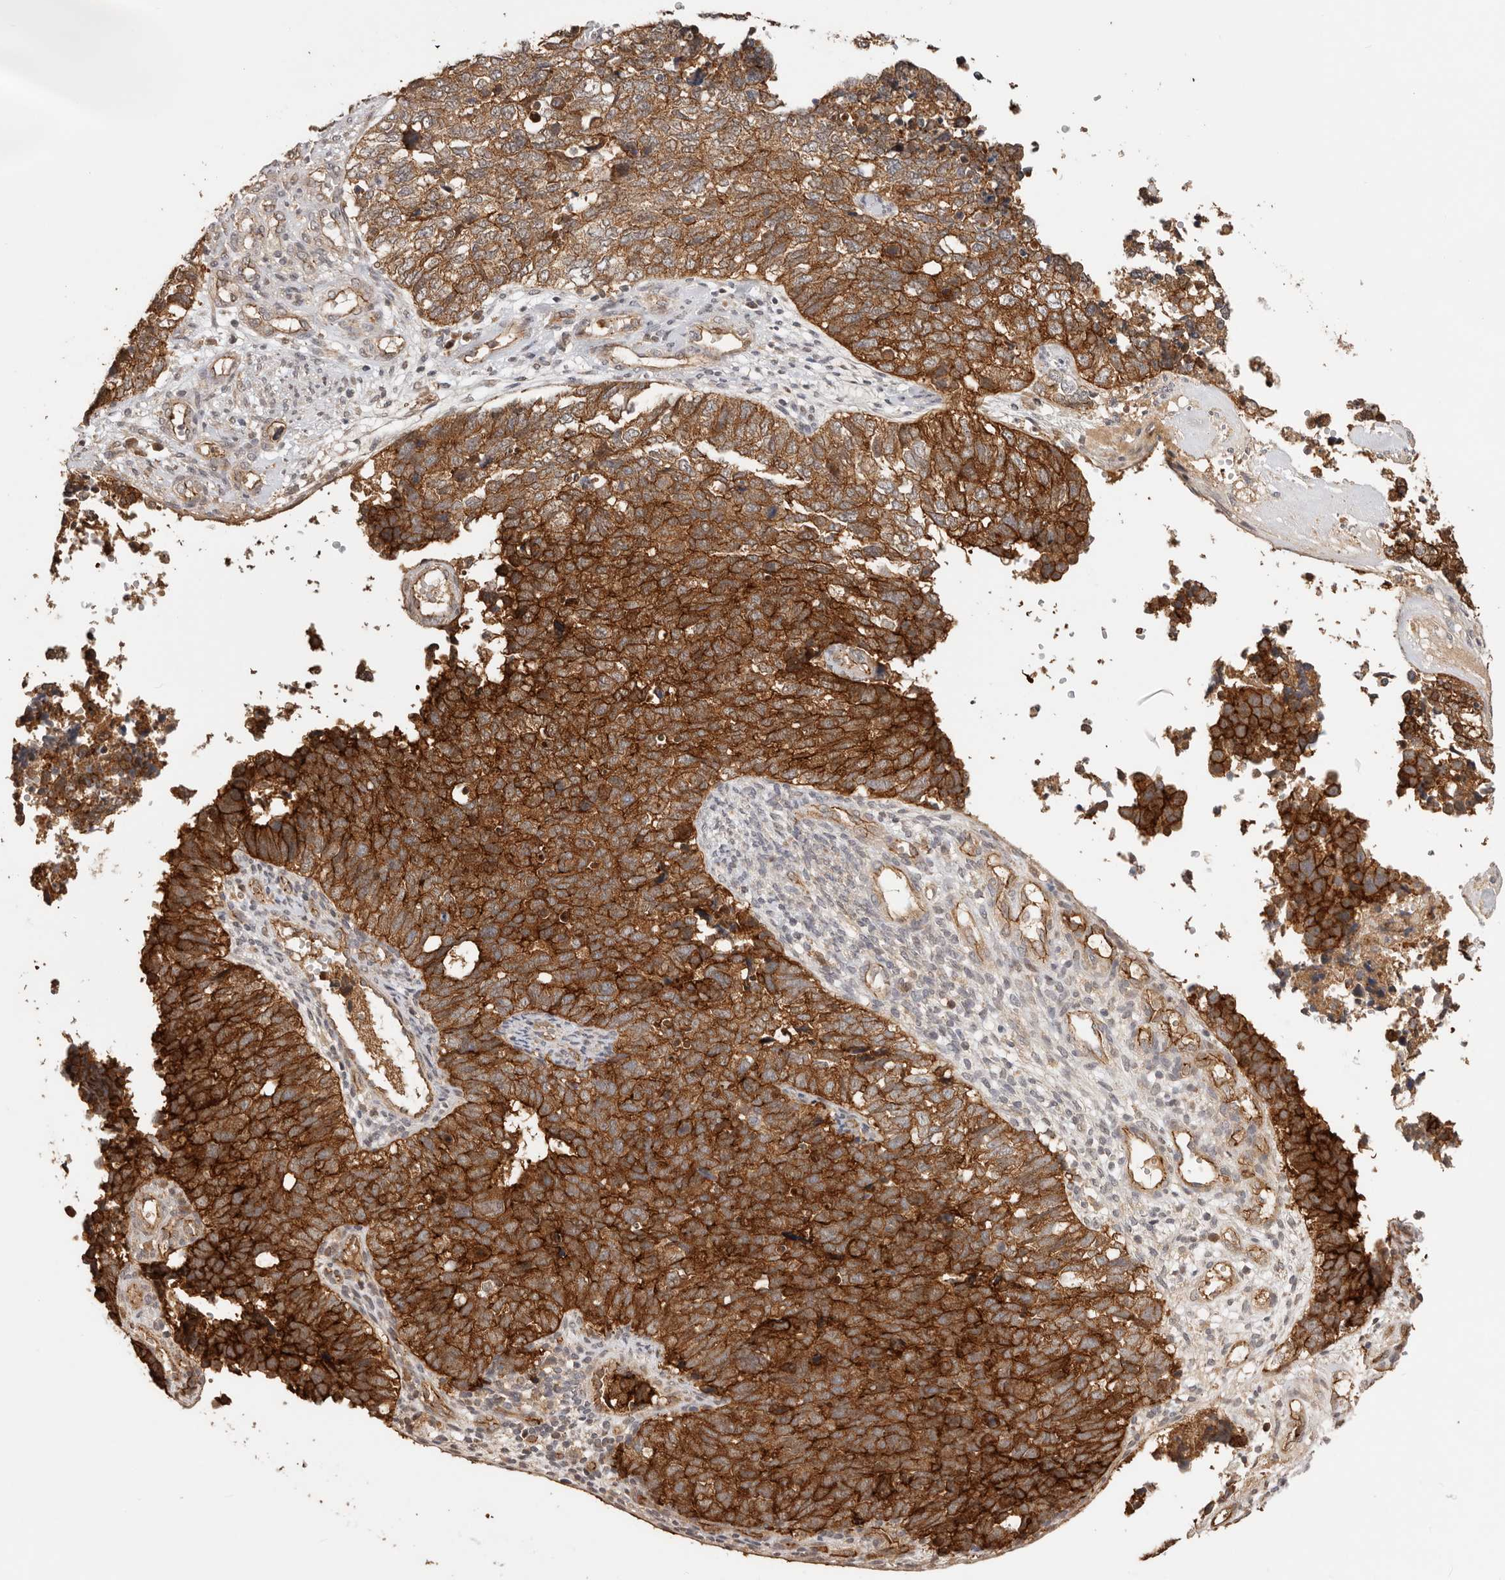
{"staining": {"intensity": "strong", "quantity": ">75%", "location": "cytoplasmic/membranous"}, "tissue": "cervical cancer", "cell_type": "Tumor cells", "image_type": "cancer", "snomed": [{"axis": "morphology", "description": "Squamous cell carcinoma, NOS"}, {"axis": "topography", "description": "Cervix"}], "caption": "This is a micrograph of immunohistochemistry (IHC) staining of cervical cancer (squamous cell carcinoma), which shows strong positivity in the cytoplasmic/membranous of tumor cells.", "gene": "AFDN", "patient": {"sex": "female", "age": 63}}